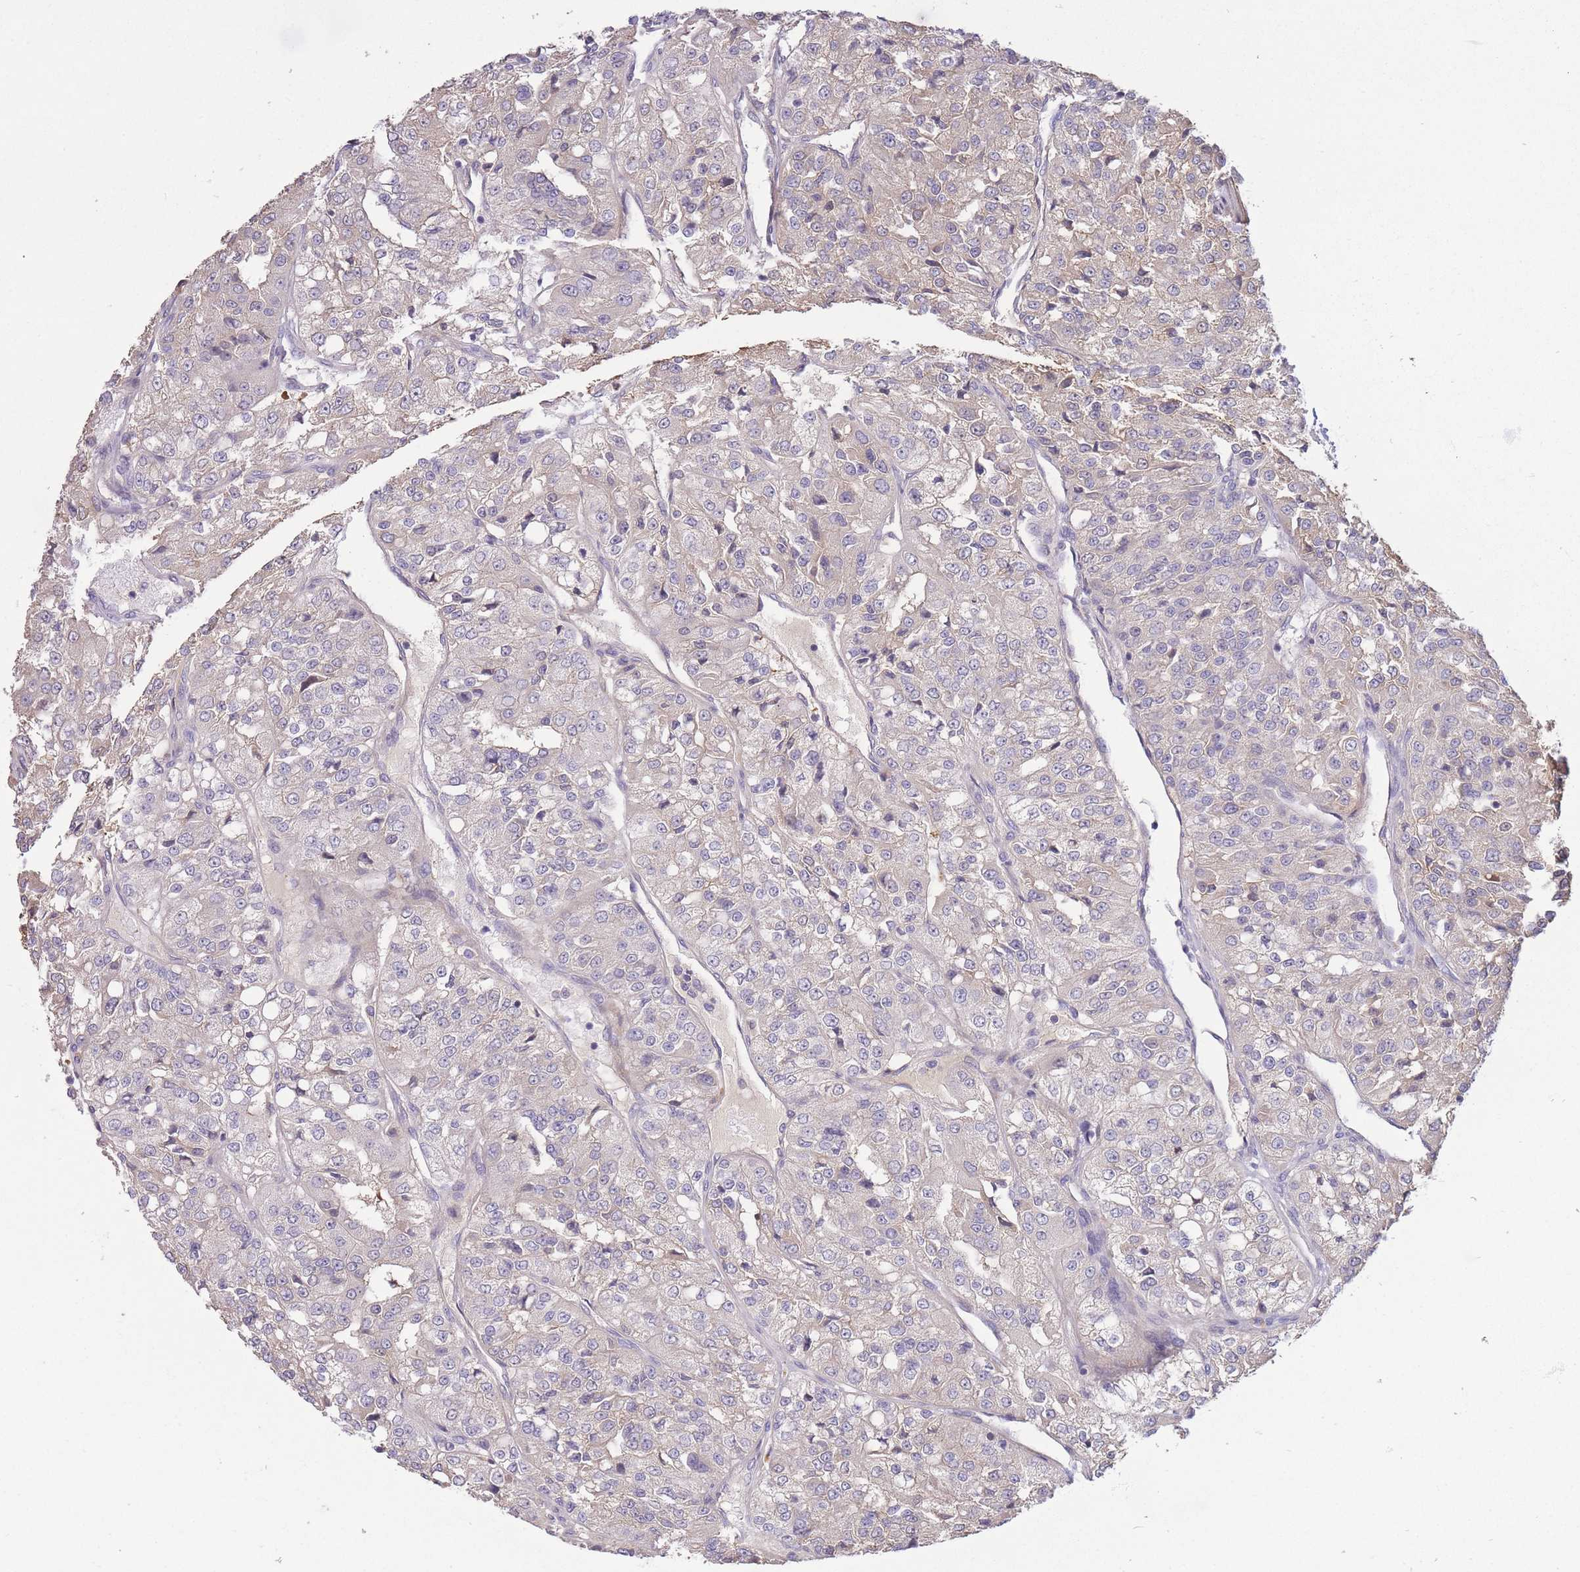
{"staining": {"intensity": "negative", "quantity": "none", "location": "none"}, "tissue": "renal cancer", "cell_type": "Tumor cells", "image_type": "cancer", "snomed": [{"axis": "morphology", "description": "Adenocarcinoma, NOS"}, {"axis": "topography", "description": "Kidney"}], "caption": "DAB immunohistochemical staining of human renal adenocarcinoma displays no significant staining in tumor cells. The staining is performed using DAB (3,3'-diaminobenzidine) brown chromogen with nuclei counter-stained in using hematoxylin.", "gene": "ZNF304", "patient": {"sex": "female", "age": 63}}